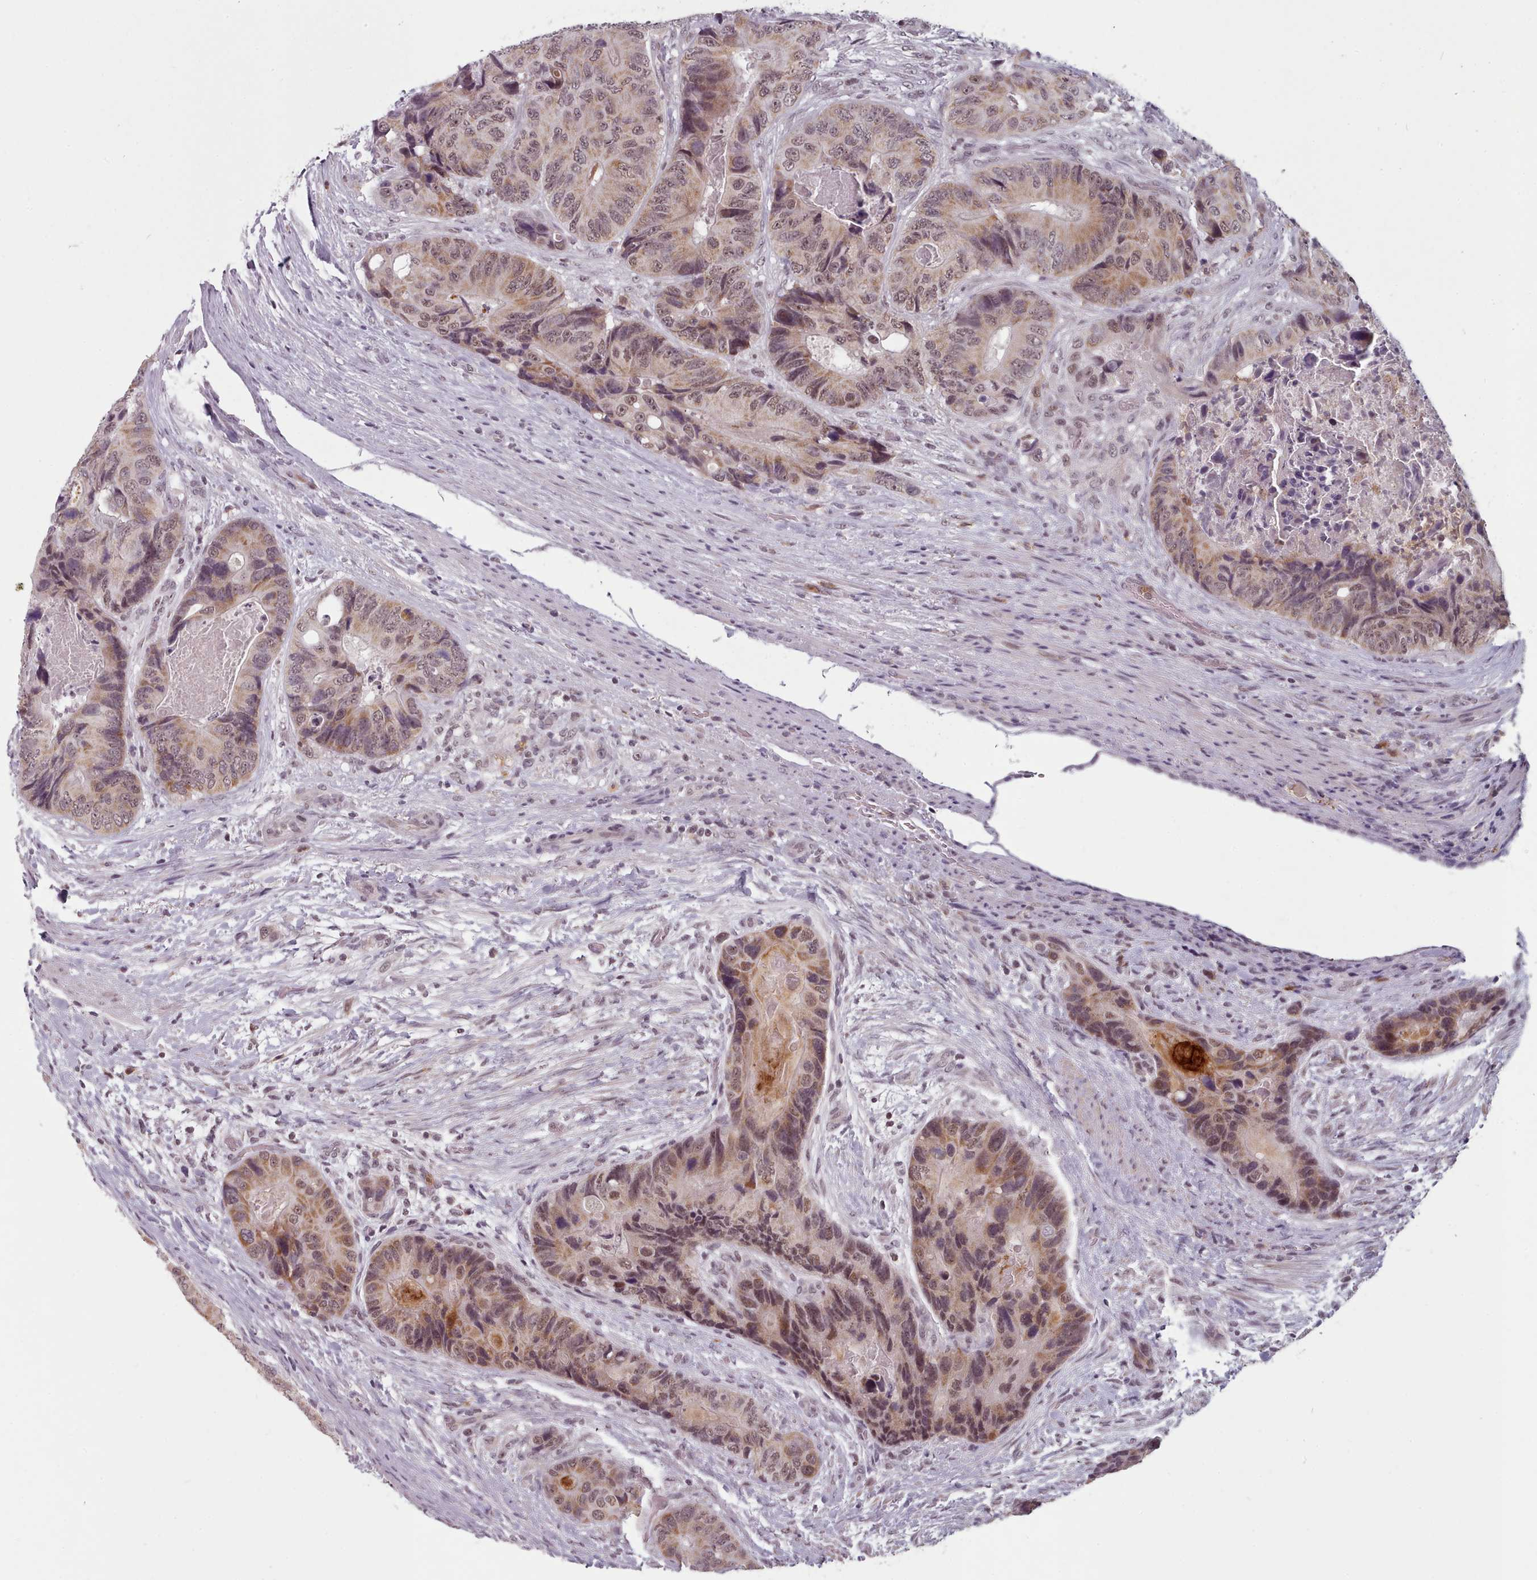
{"staining": {"intensity": "moderate", "quantity": "25%-75%", "location": "cytoplasmic/membranous,nuclear"}, "tissue": "colorectal cancer", "cell_type": "Tumor cells", "image_type": "cancer", "snomed": [{"axis": "morphology", "description": "Adenocarcinoma, NOS"}, {"axis": "topography", "description": "Colon"}], "caption": "Immunohistochemistry image of human colorectal cancer (adenocarcinoma) stained for a protein (brown), which demonstrates medium levels of moderate cytoplasmic/membranous and nuclear positivity in about 25%-75% of tumor cells.", "gene": "SRSF9", "patient": {"sex": "male", "age": 84}}